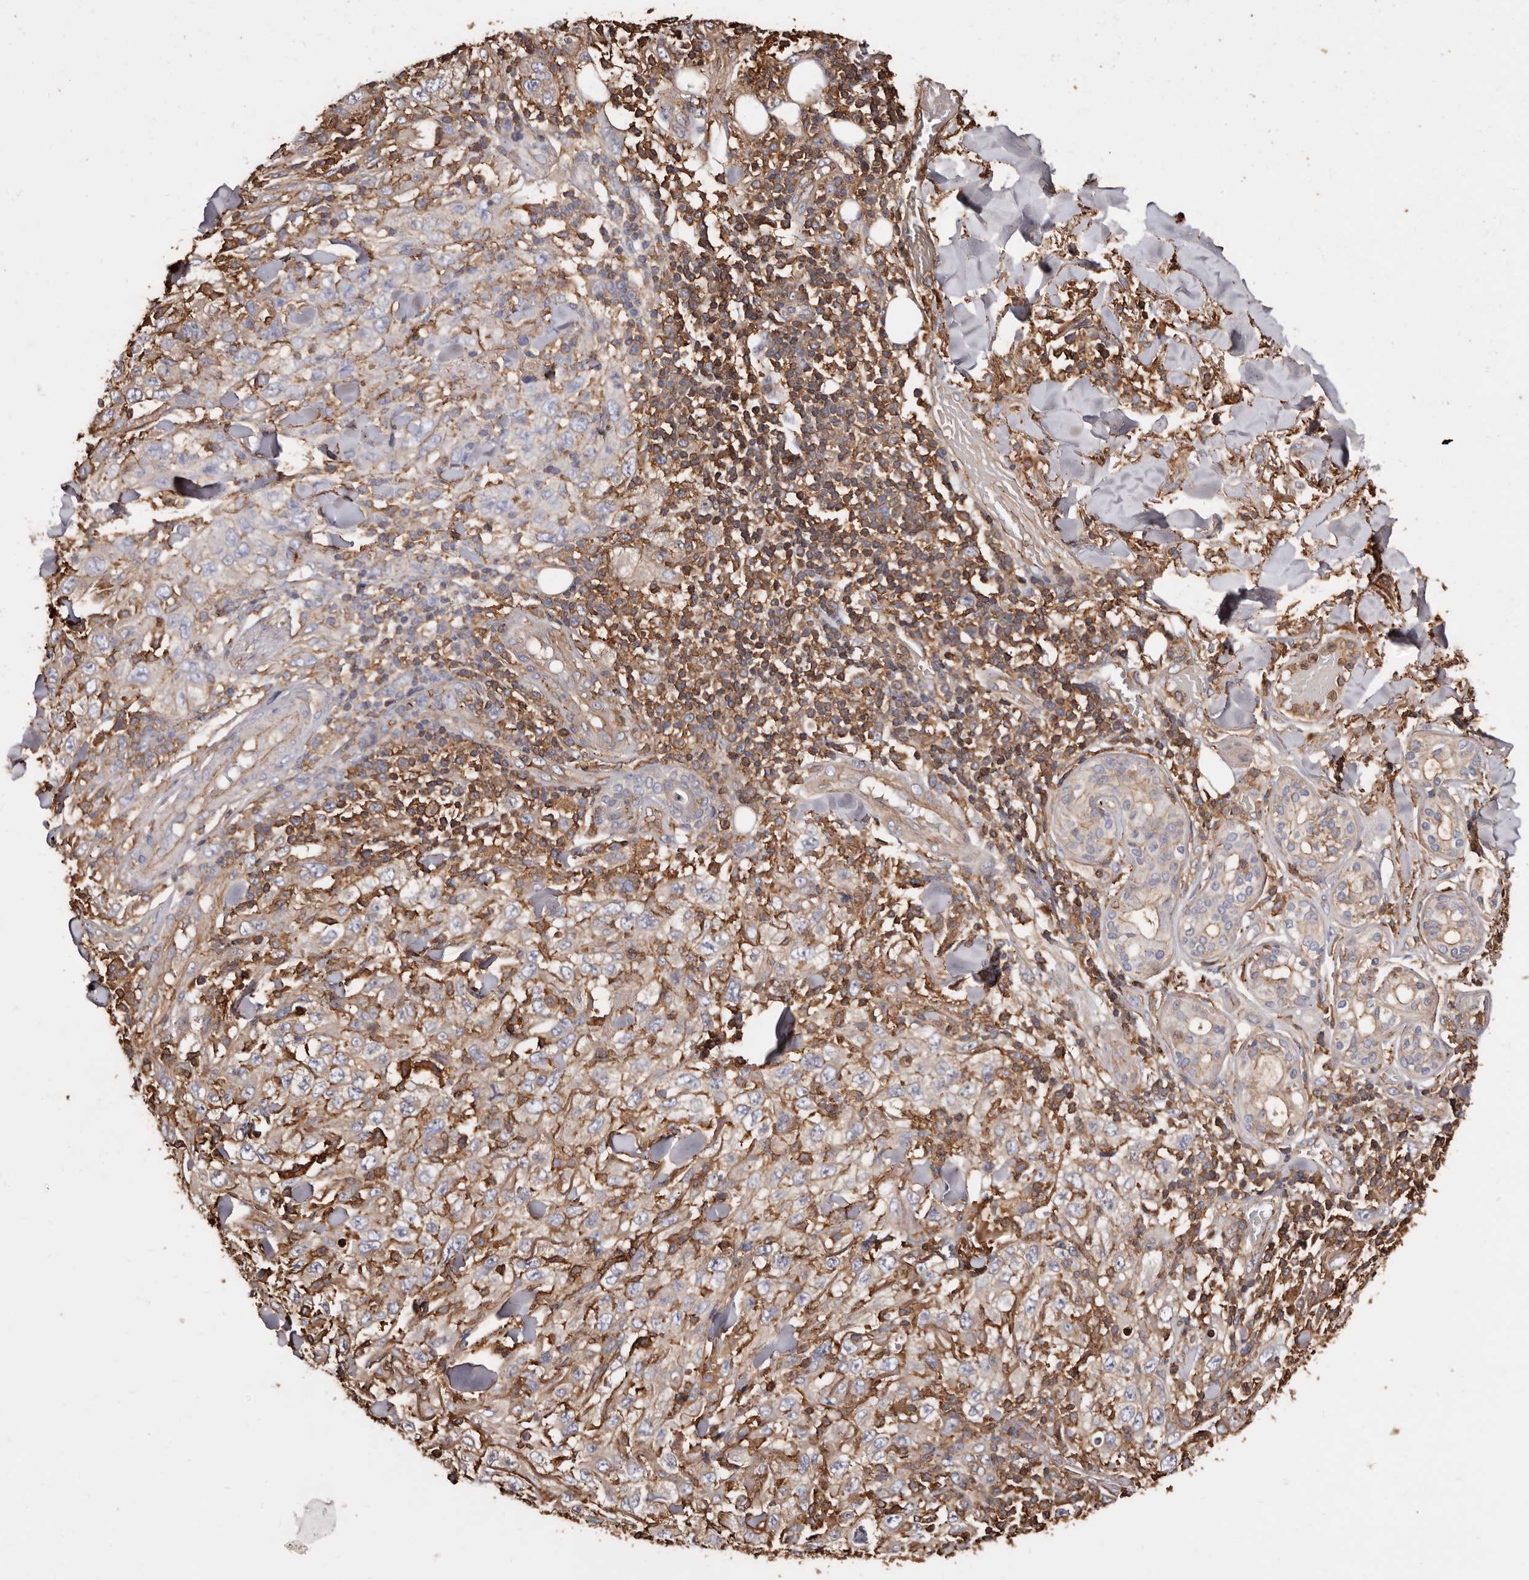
{"staining": {"intensity": "negative", "quantity": "none", "location": "none"}, "tissue": "skin cancer", "cell_type": "Tumor cells", "image_type": "cancer", "snomed": [{"axis": "morphology", "description": "Squamous cell carcinoma, NOS"}, {"axis": "topography", "description": "Skin"}], "caption": "DAB (3,3'-diaminobenzidine) immunohistochemical staining of squamous cell carcinoma (skin) displays no significant staining in tumor cells.", "gene": "COQ8B", "patient": {"sex": "female", "age": 88}}